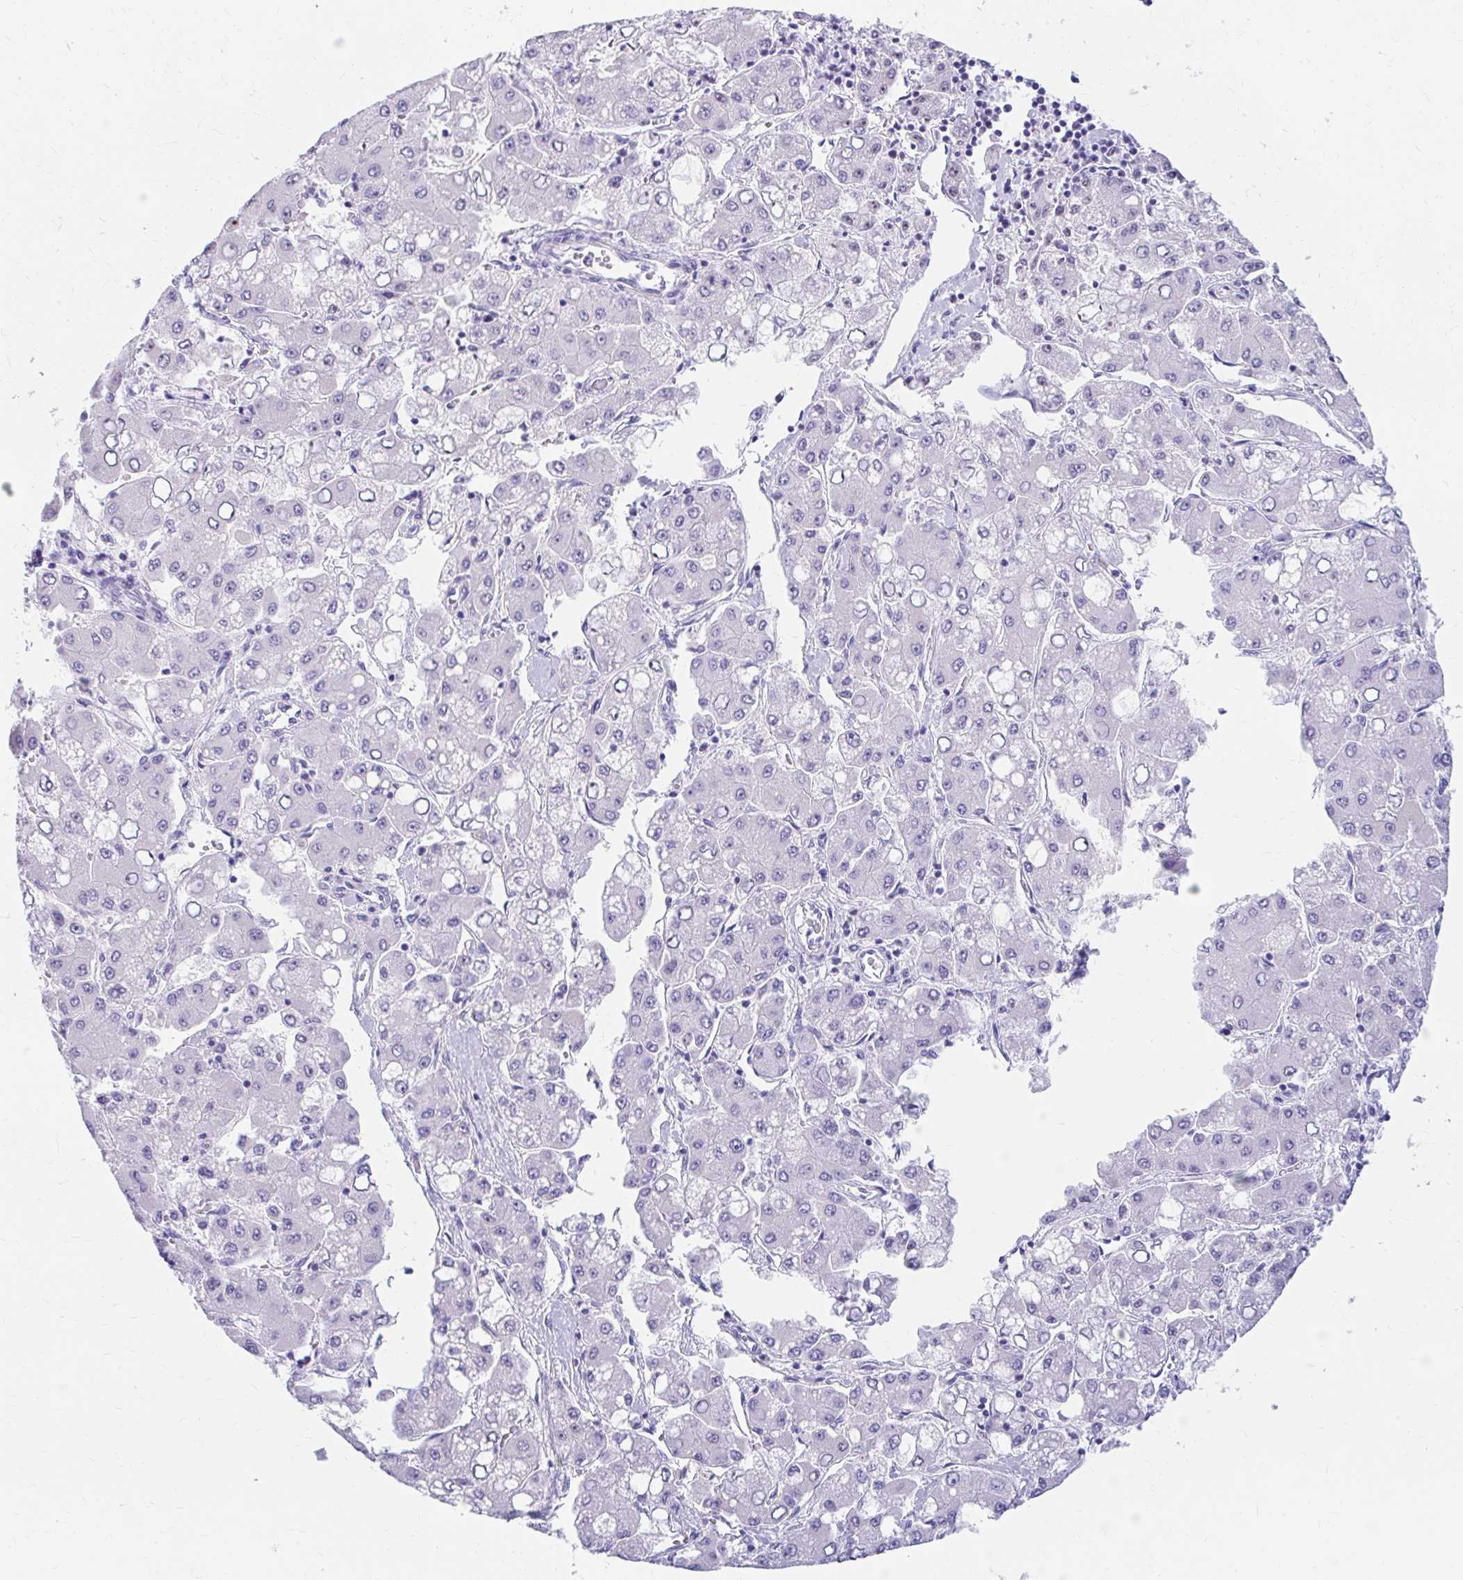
{"staining": {"intensity": "negative", "quantity": "none", "location": "none"}, "tissue": "liver cancer", "cell_type": "Tumor cells", "image_type": "cancer", "snomed": [{"axis": "morphology", "description": "Carcinoma, Hepatocellular, NOS"}, {"axis": "topography", "description": "Liver"}], "caption": "Immunohistochemistry (IHC) photomicrograph of neoplastic tissue: human hepatocellular carcinoma (liver) stained with DAB exhibits no significant protein expression in tumor cells. (DAB immunohistochemistry visualized using brightfield microscopy, high magnification).", "gene": "FTSJ3", "patient": {"sex": "male", "age": 40}}